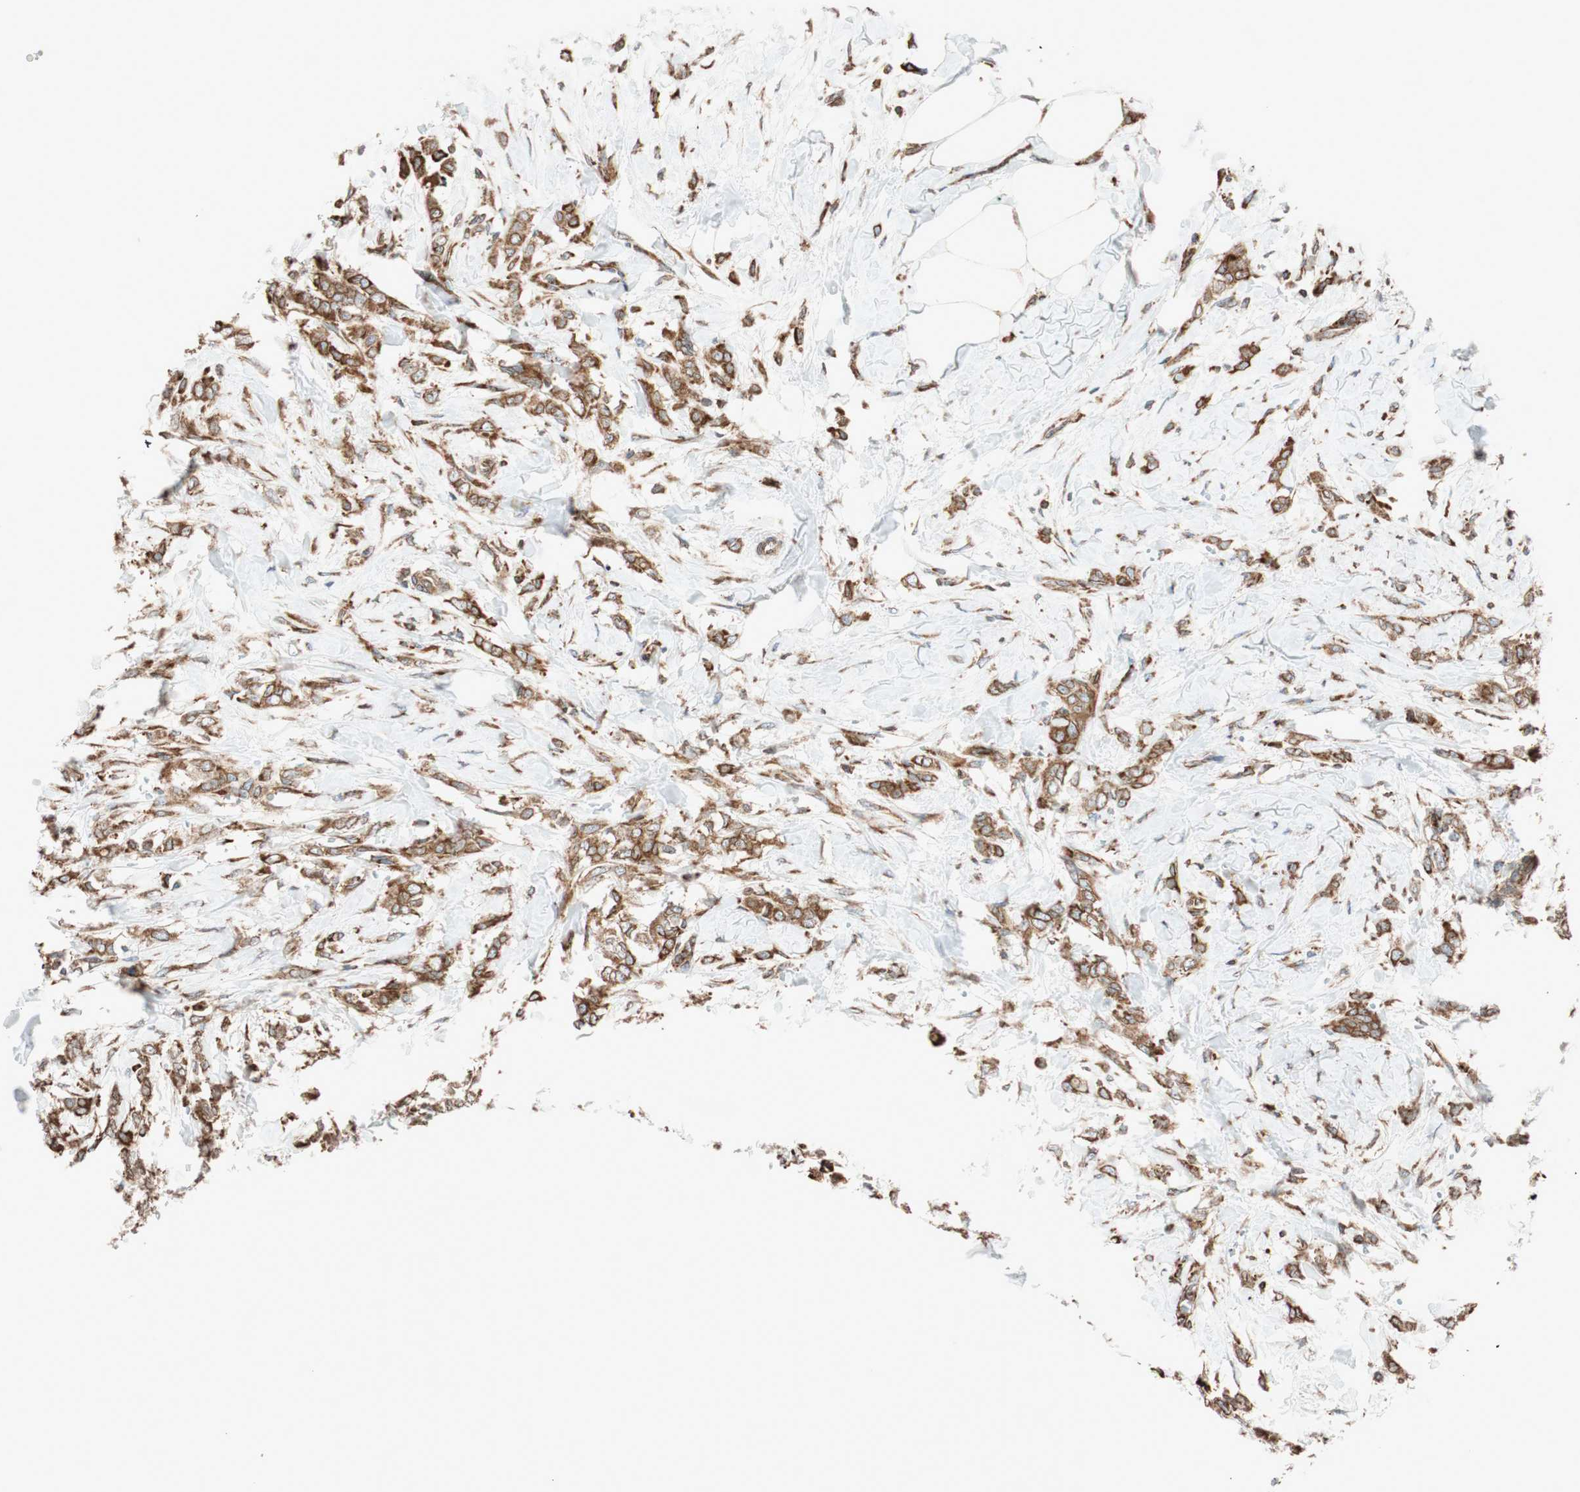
{"staining": {"intensity": "moderate", "quantity": ">75%", "location": "cytoplasmic/membranous"}, "tissue": "breast cancer", "cell_type": "Tumor cells", "image_type": "cancer", "snomed": [{"axis": "morphology", "description": "Lobular carcinoma, in situ"}, {"axis": "morphology", "description": "Lobular carcinoma"}, {"axis": "topography", "description": "Breast"}], "caption": "Tumor cells reveal medium levels of moderate cytoplasmic/membranous positivity in about >75% of cells in human breast lobular carcinoma. The staining was performed using DAB to visualize the protein expression in brown, while the nuclei were stained in blue with hematoxylin (Magnification: 20x).", "gene": "PRKCSH", "patient": {"sex": "female", "age": 41}}